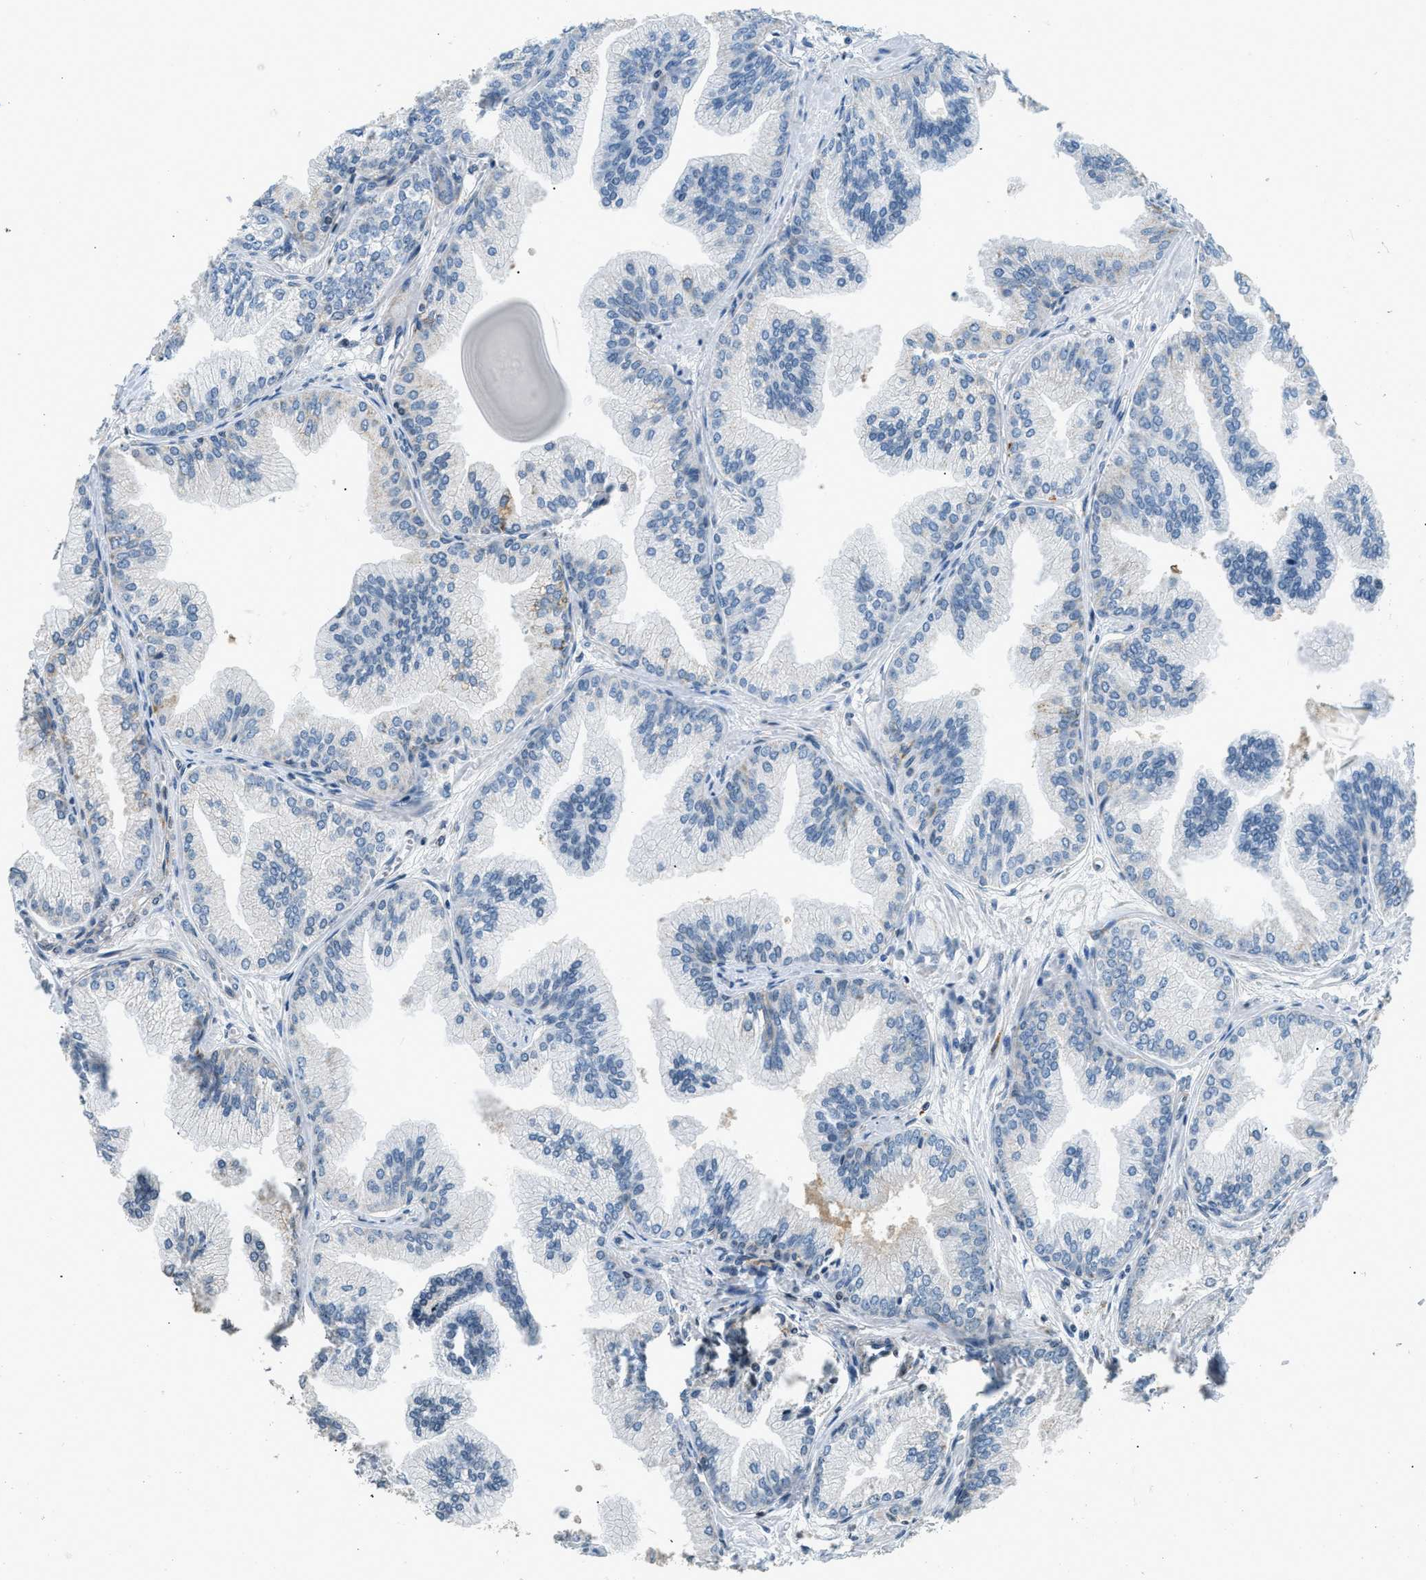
{"staining": {"intensity": "weak", "quantity": "<25%", "location": "cytoplasmic/membranous"}, "tissue": "prostate cancer", "cell_type": "Tumor cells", "image_type": "cancer", "snomed": [{"axis": "morphology", "description": "Adenocarcinoma, Low grade"}, {"axis": "topography", "description": "Prostate"}], "caption": "This photomicrograph is of adenocarcinoma (low-grade) (prostate) stained with IHC to label a protein in brown with the nuclei are counter-stained blue. There is no positivity in tumor cells. (DAB (3,3'-diaminobenzidine) immunohistochemistry with hematoxylin counter stain).", "gene": "ACADVL", "patient": {"sex": "male", "age": 52}}